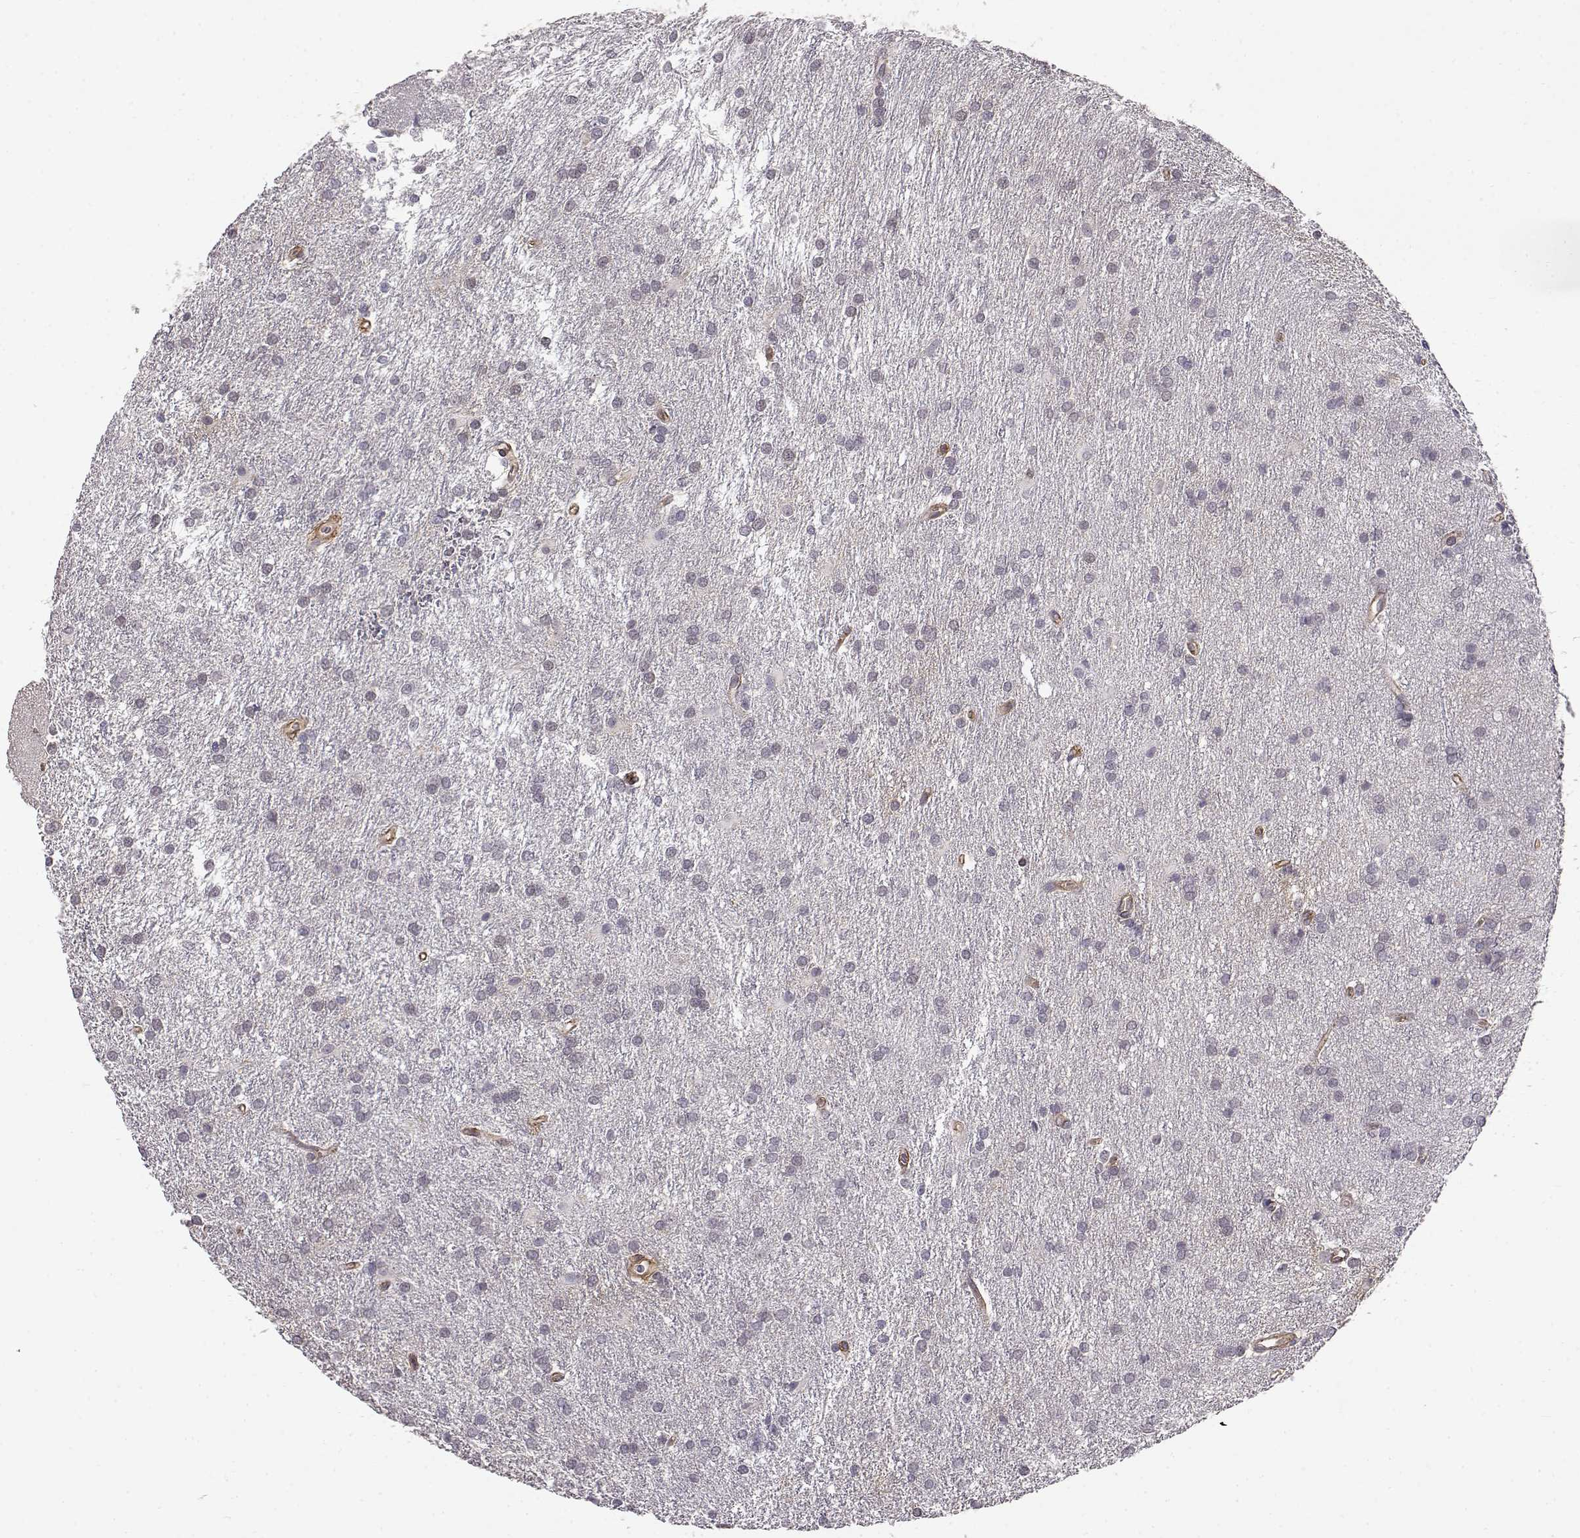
{"staining": {"intensity": "negative", "quantity": "none", "location": "none"}, "tissue": "glioma", "cell_type": "Tumor cells", "image_type": "cancer", "snomed": [{"axis": "morphology", "description": "Glioma, malignant, Low grade"}, {"axis": "topography", "description": "Brain"}], "caption": "The immunohistochemistry (IHC) histopathology image has no significant staining in tumor cells of glioma tissue.", "gene": "IFITM1", "patient": {"sex": "female", "age": 32}}